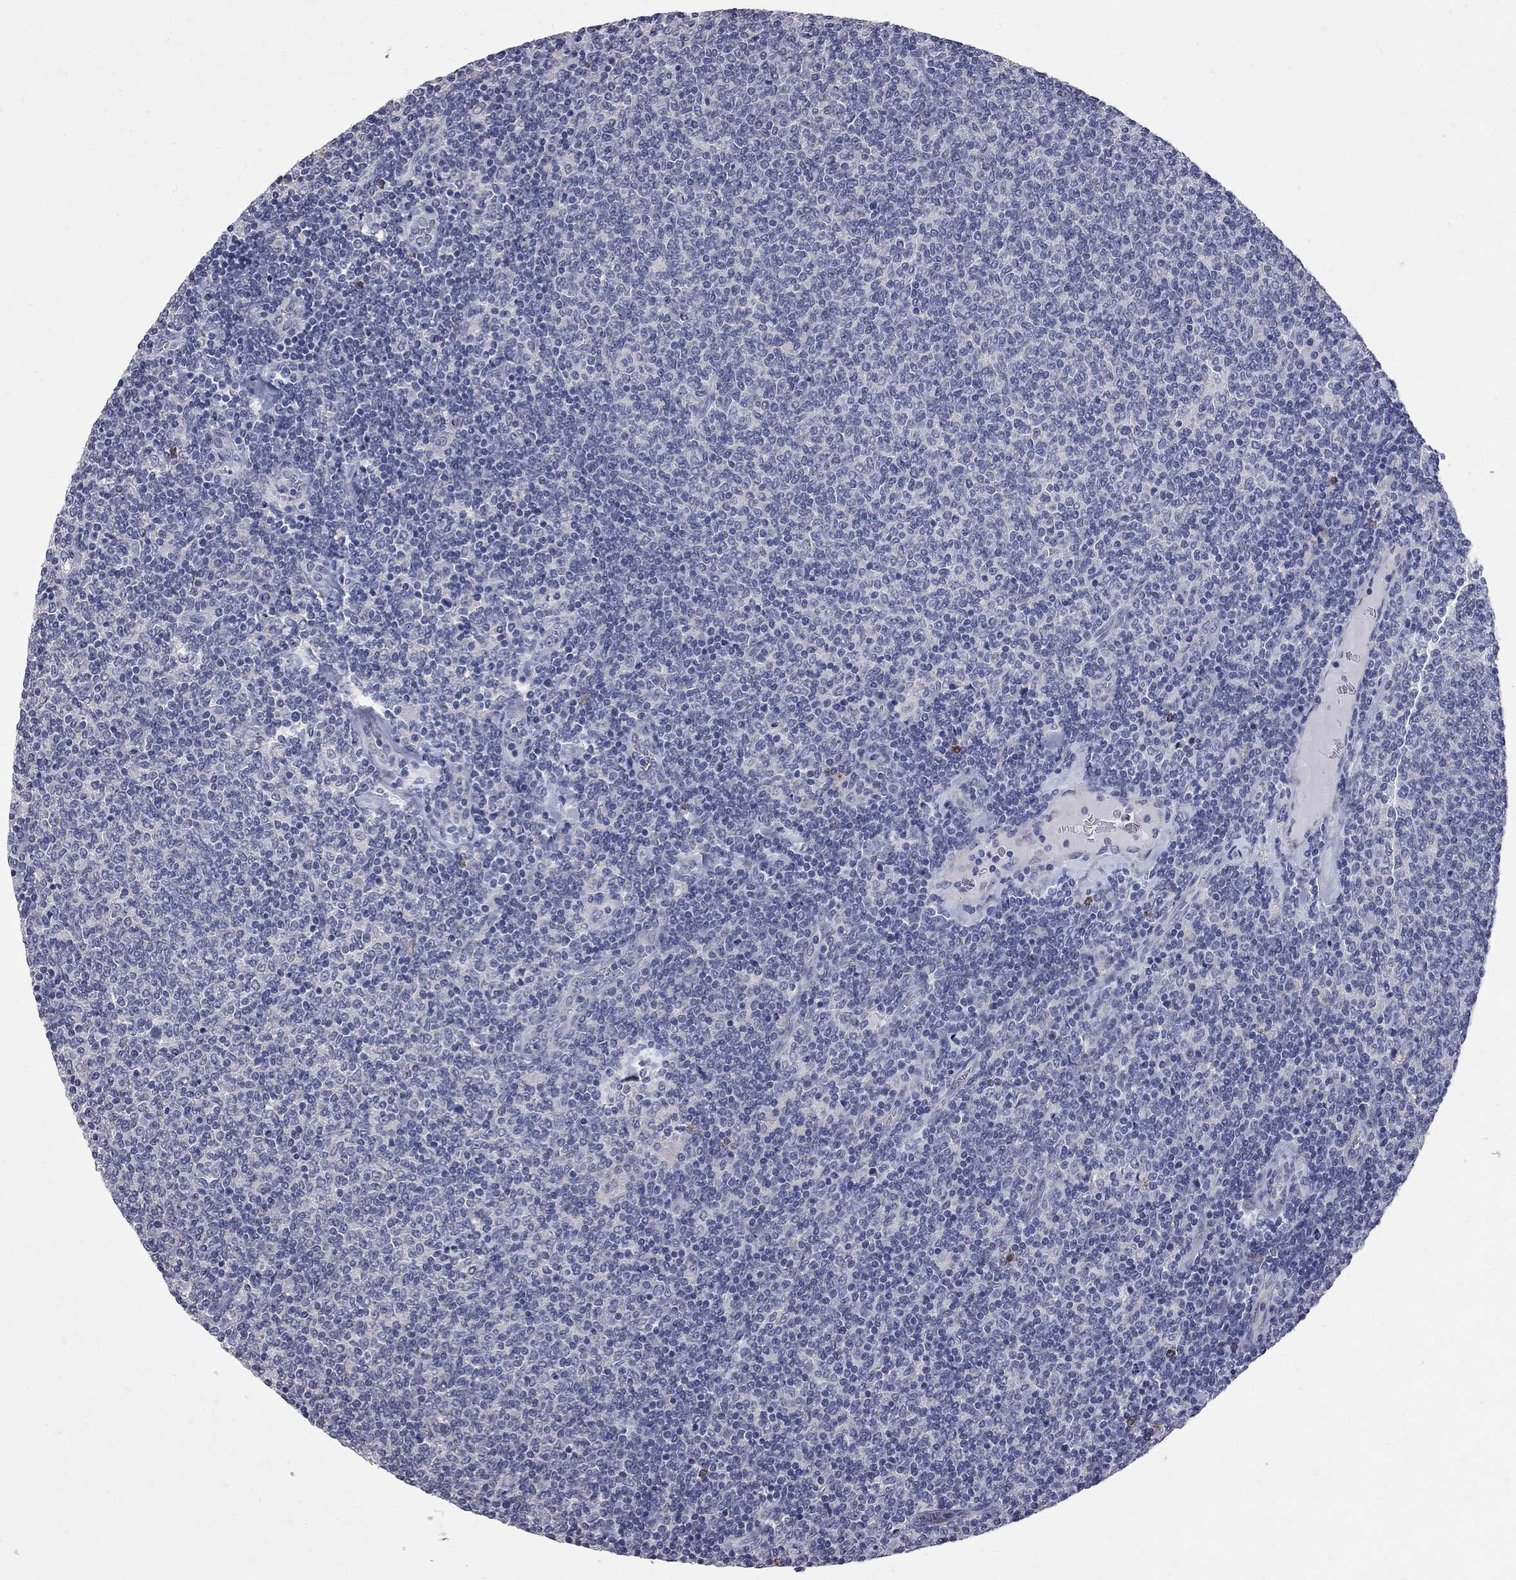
{"staining": {"intensity": "negative", "quantity": "none", "location": "none"}, "tissue": "lymphoma", "cell_type": "Tumor cells", "image_type": "cancer", "snomed": [{"axis": "morphology", "description": "Malignant lymphoma, non-Hodgkin's type, Low grade"}, {"axis": "topography", "description": "Lymph node"}], "caption": "An image of human low-grade malignant lymphoma, non-Hodgkin's type is negative for staining in tumor cells.", "gene": "NOS2", "patient": {"sex": "male", "age": 52}}